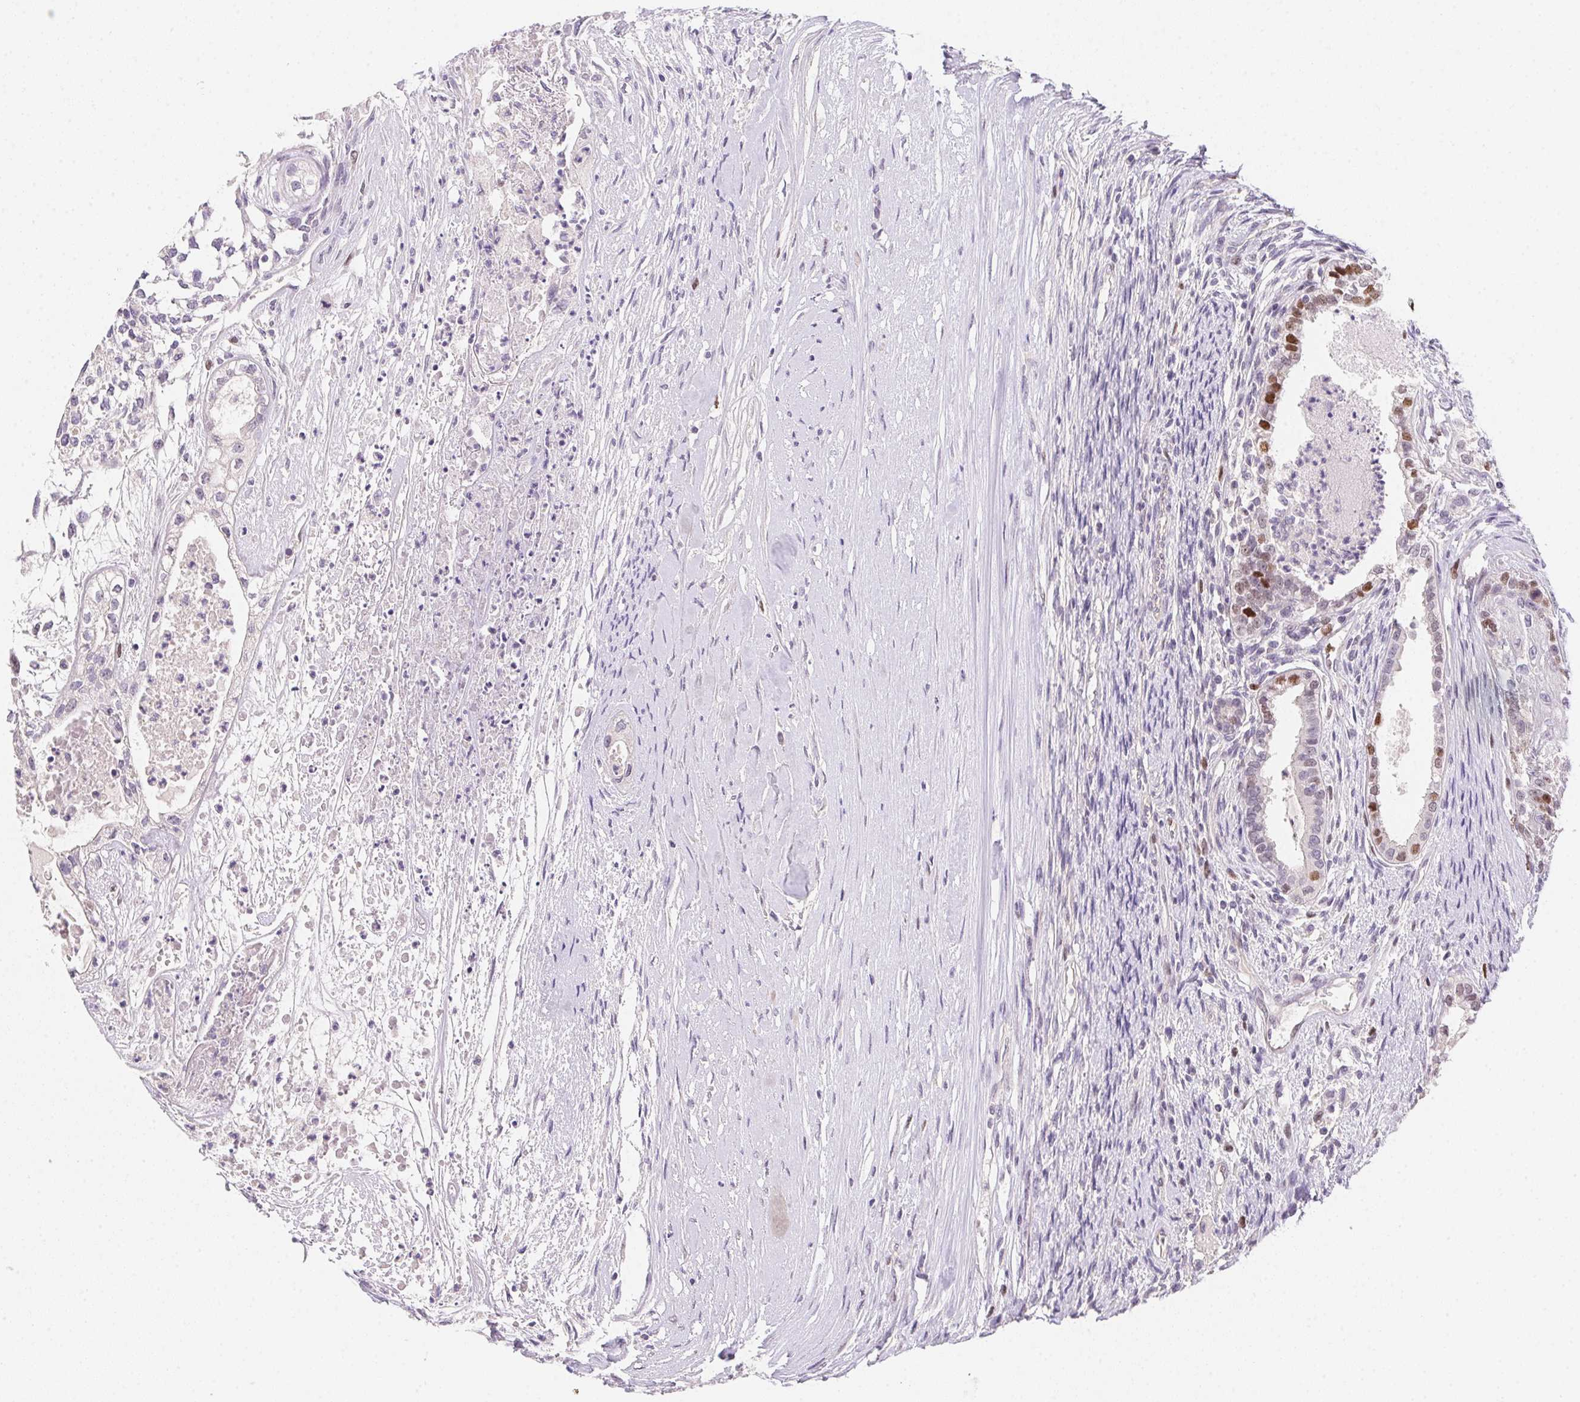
{"staining": {"intensity": "moderate", "quantity": "<25%", "location": "cytoplasmic/membranous,nuclear"}, "tissue": "testis cancer", "cell_type": "Tumor cells", "image_type": "cancer", "snomed": [{"axis": "morphology", "description": "Carcinoma, Embryonal, NOS"}, {"axis": "topography", "description": "Testis"}], "caption": "Tumor cells display low levels of moderate cytoplasmic/membranous and nuclear staining in approximately <25% of cells in embryonal carcinoma (testis). (Stains: DAB in brown, nuclei in blue, Microscopy: brightfield microscopy at high magnification).", "gene": "HELLS", "patient": {"sex": "male", "age": 37}}